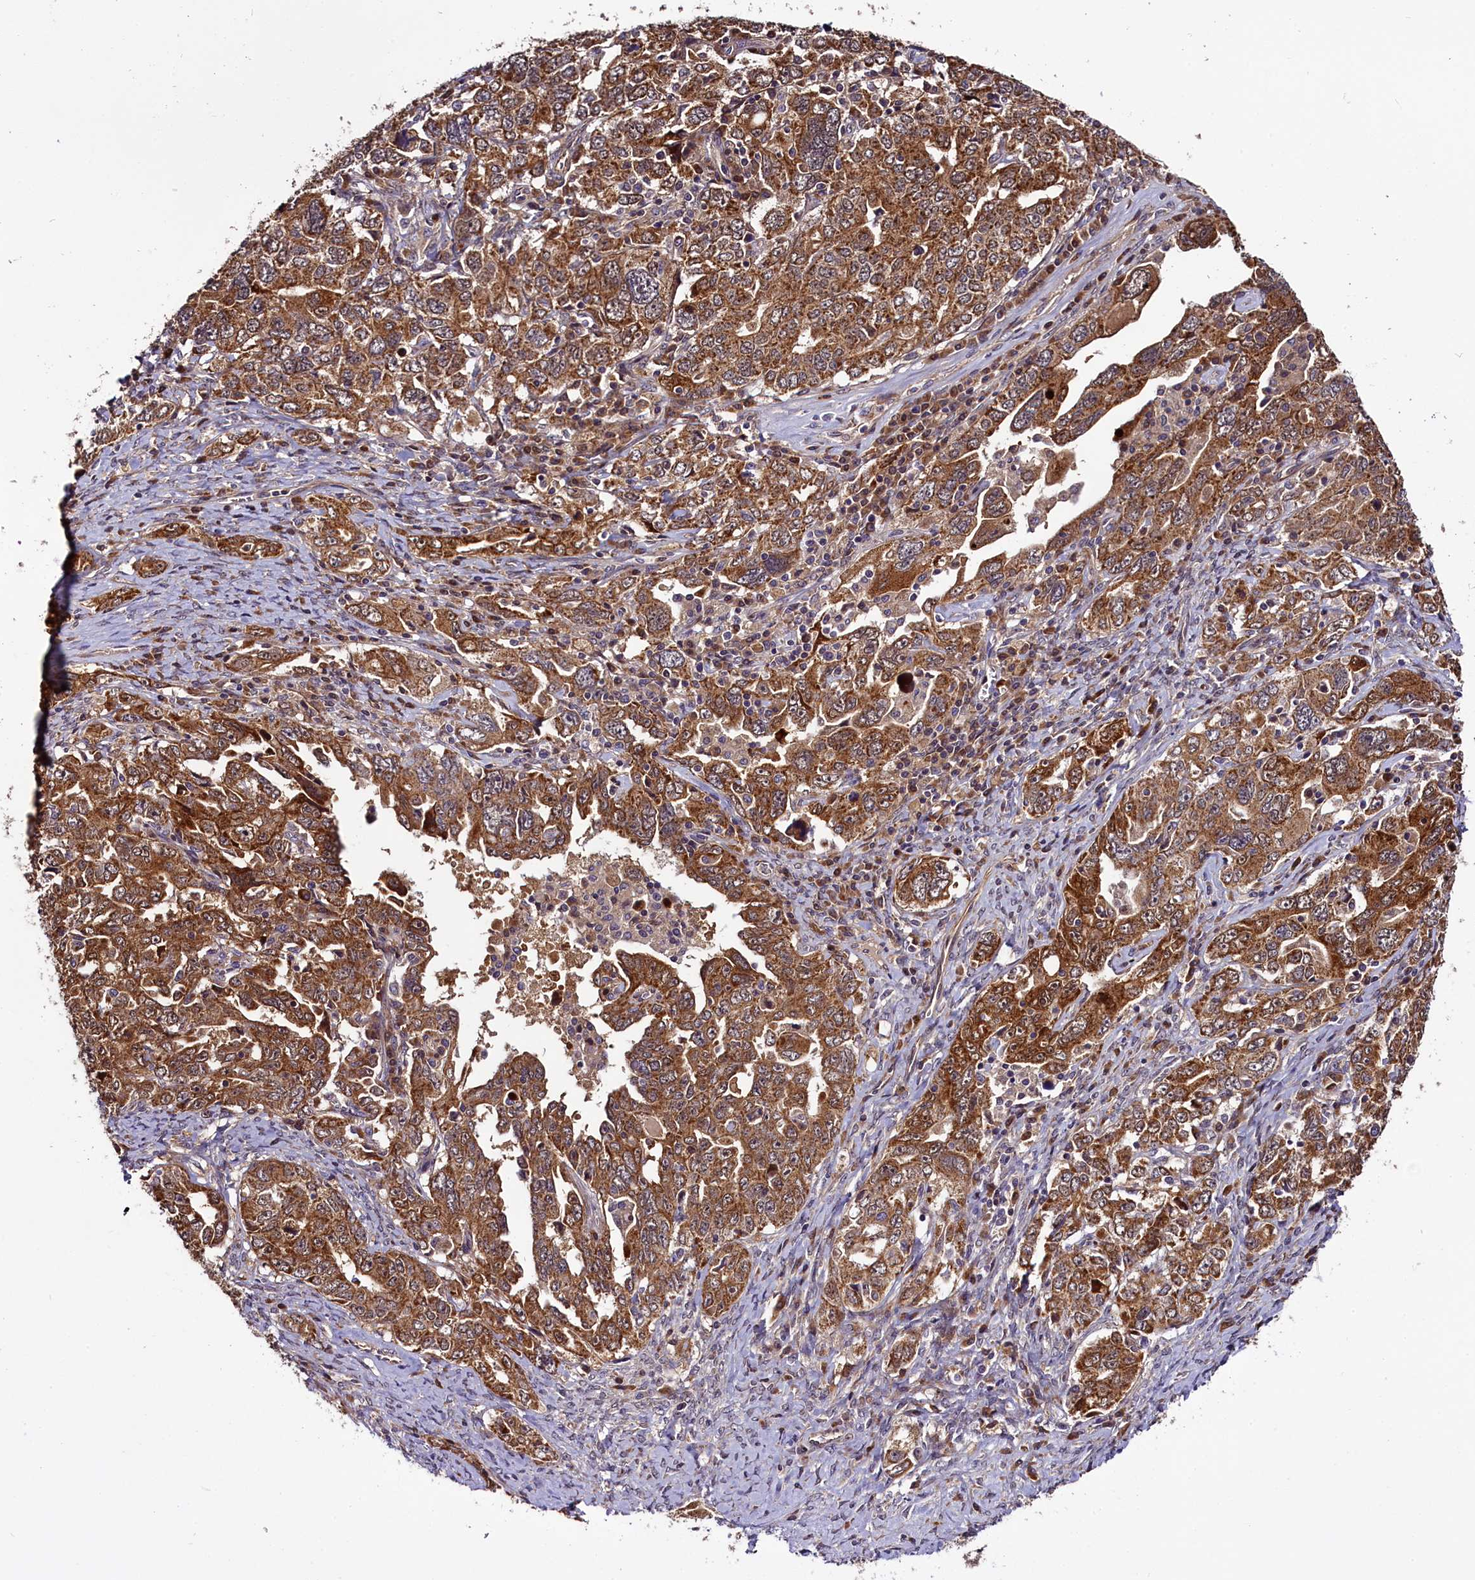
{"staining": {"intensity": "moderate", "quantity": ">75%", "location": "cytoplasmic/membranous"}, "tissue": "ovarian cancer", "cell_type": "Tumor cells", "image_type": "cancer", "snomed": [{"axis": "morphology", "description": "Carcinoma, endometroid"}, {"axis": "topography", "description": "Ovary"}], "caption": "Ovarian cancer (endometroid carcinoma) stained with a brown dye exhibits moderate cytoplasmic/membranous positive staining in about >75% of tumor cells.", "gene": "RPUSD2", "patient": {"sex": "female", "age": 62}}